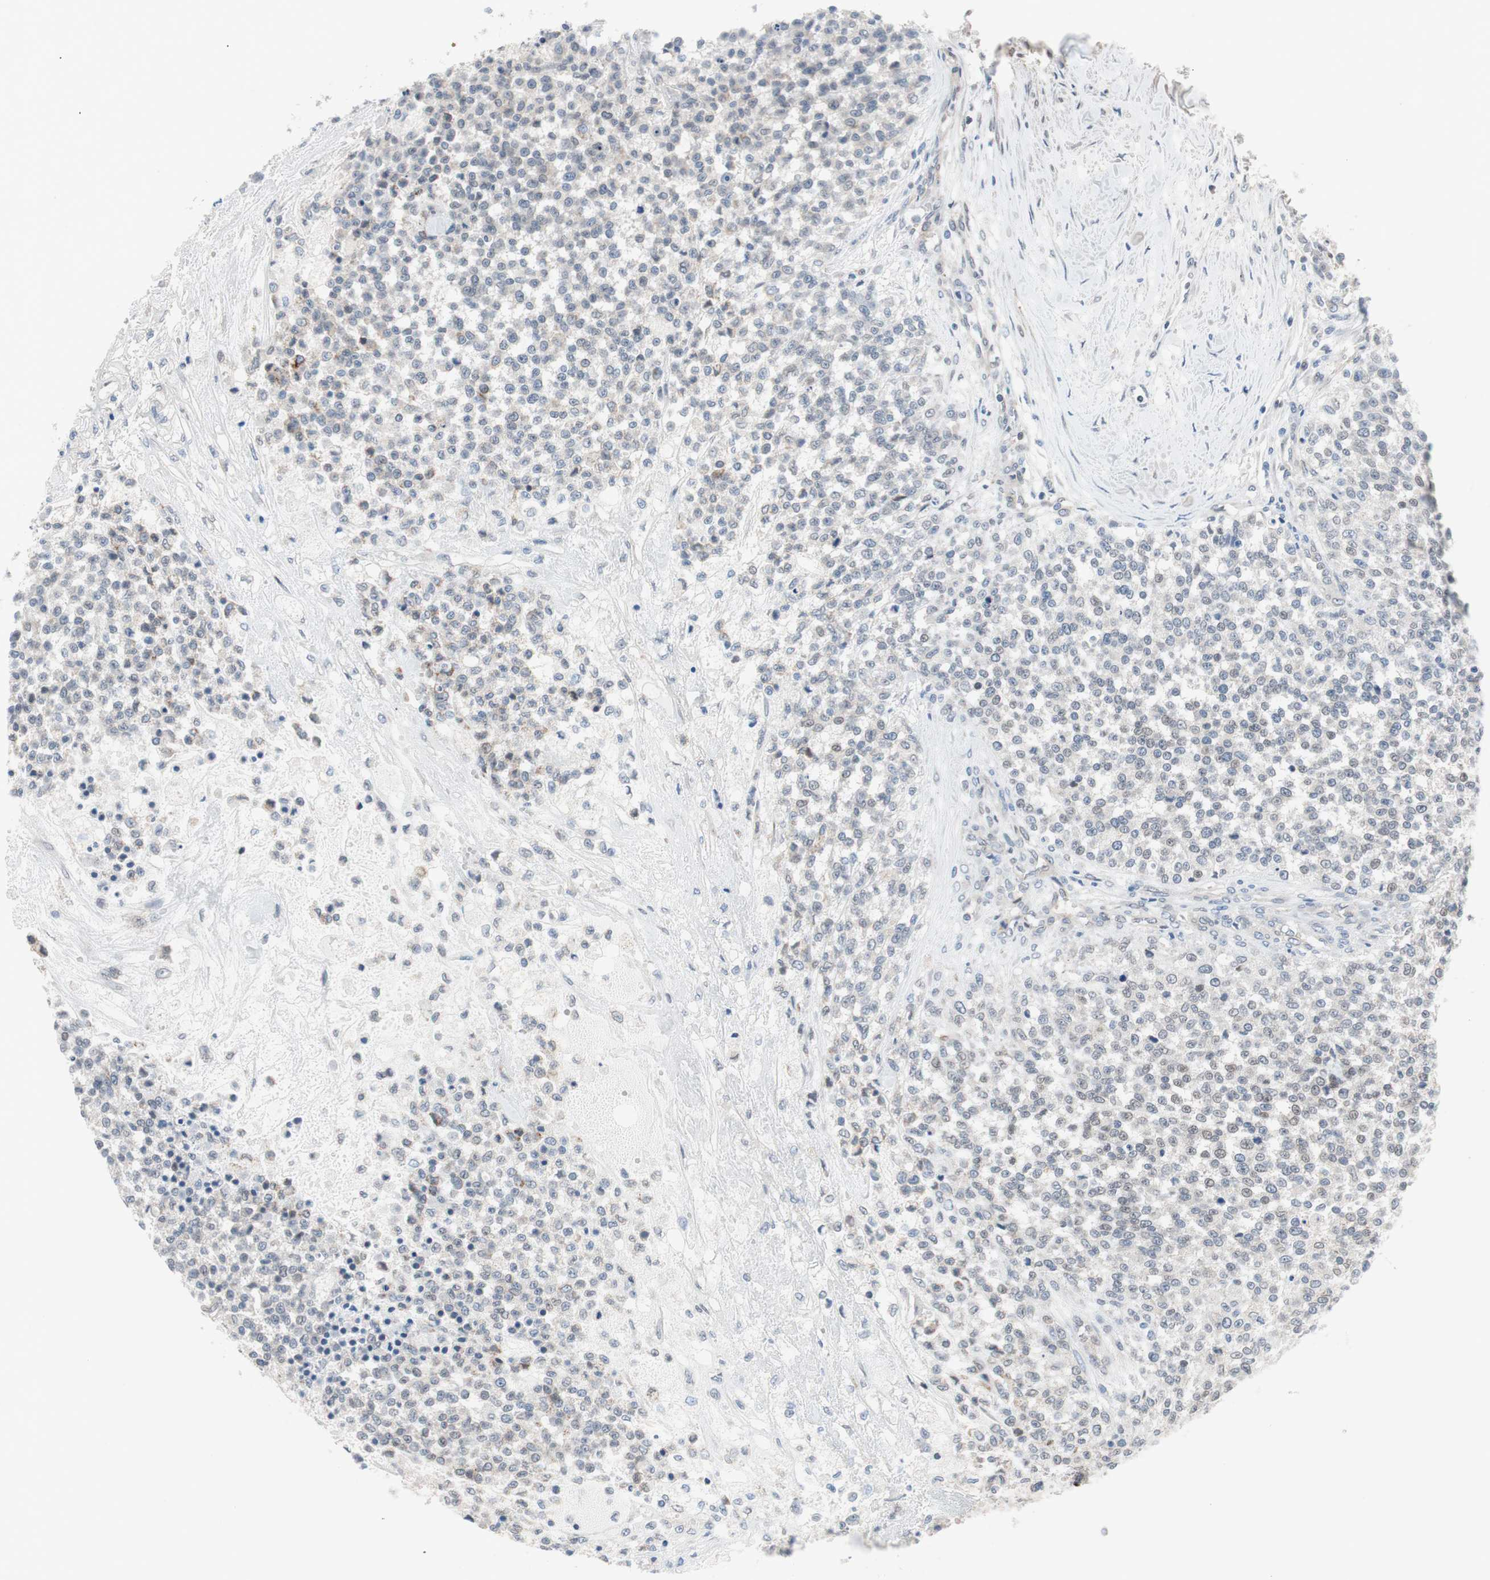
{"staining": {"intensity": "negative", "quantity": "none", "location": "none"}, "tissue": "testis cancer", "cell_type": "Tumor cells", "image_type": "cancer", "snomed": [{"axis": "morphology", "description": "Seminoma, NOS"}, {"axis": "topography", "description": "Testis"}], "caption": "High power microscopy histopathology image of an immunohistochemistry (IHC) image of seminoma (testis), revealing no significant expression in tumor cells.", "gene": "ARNT2", "patient": {"sex": "male", "age": 59}}